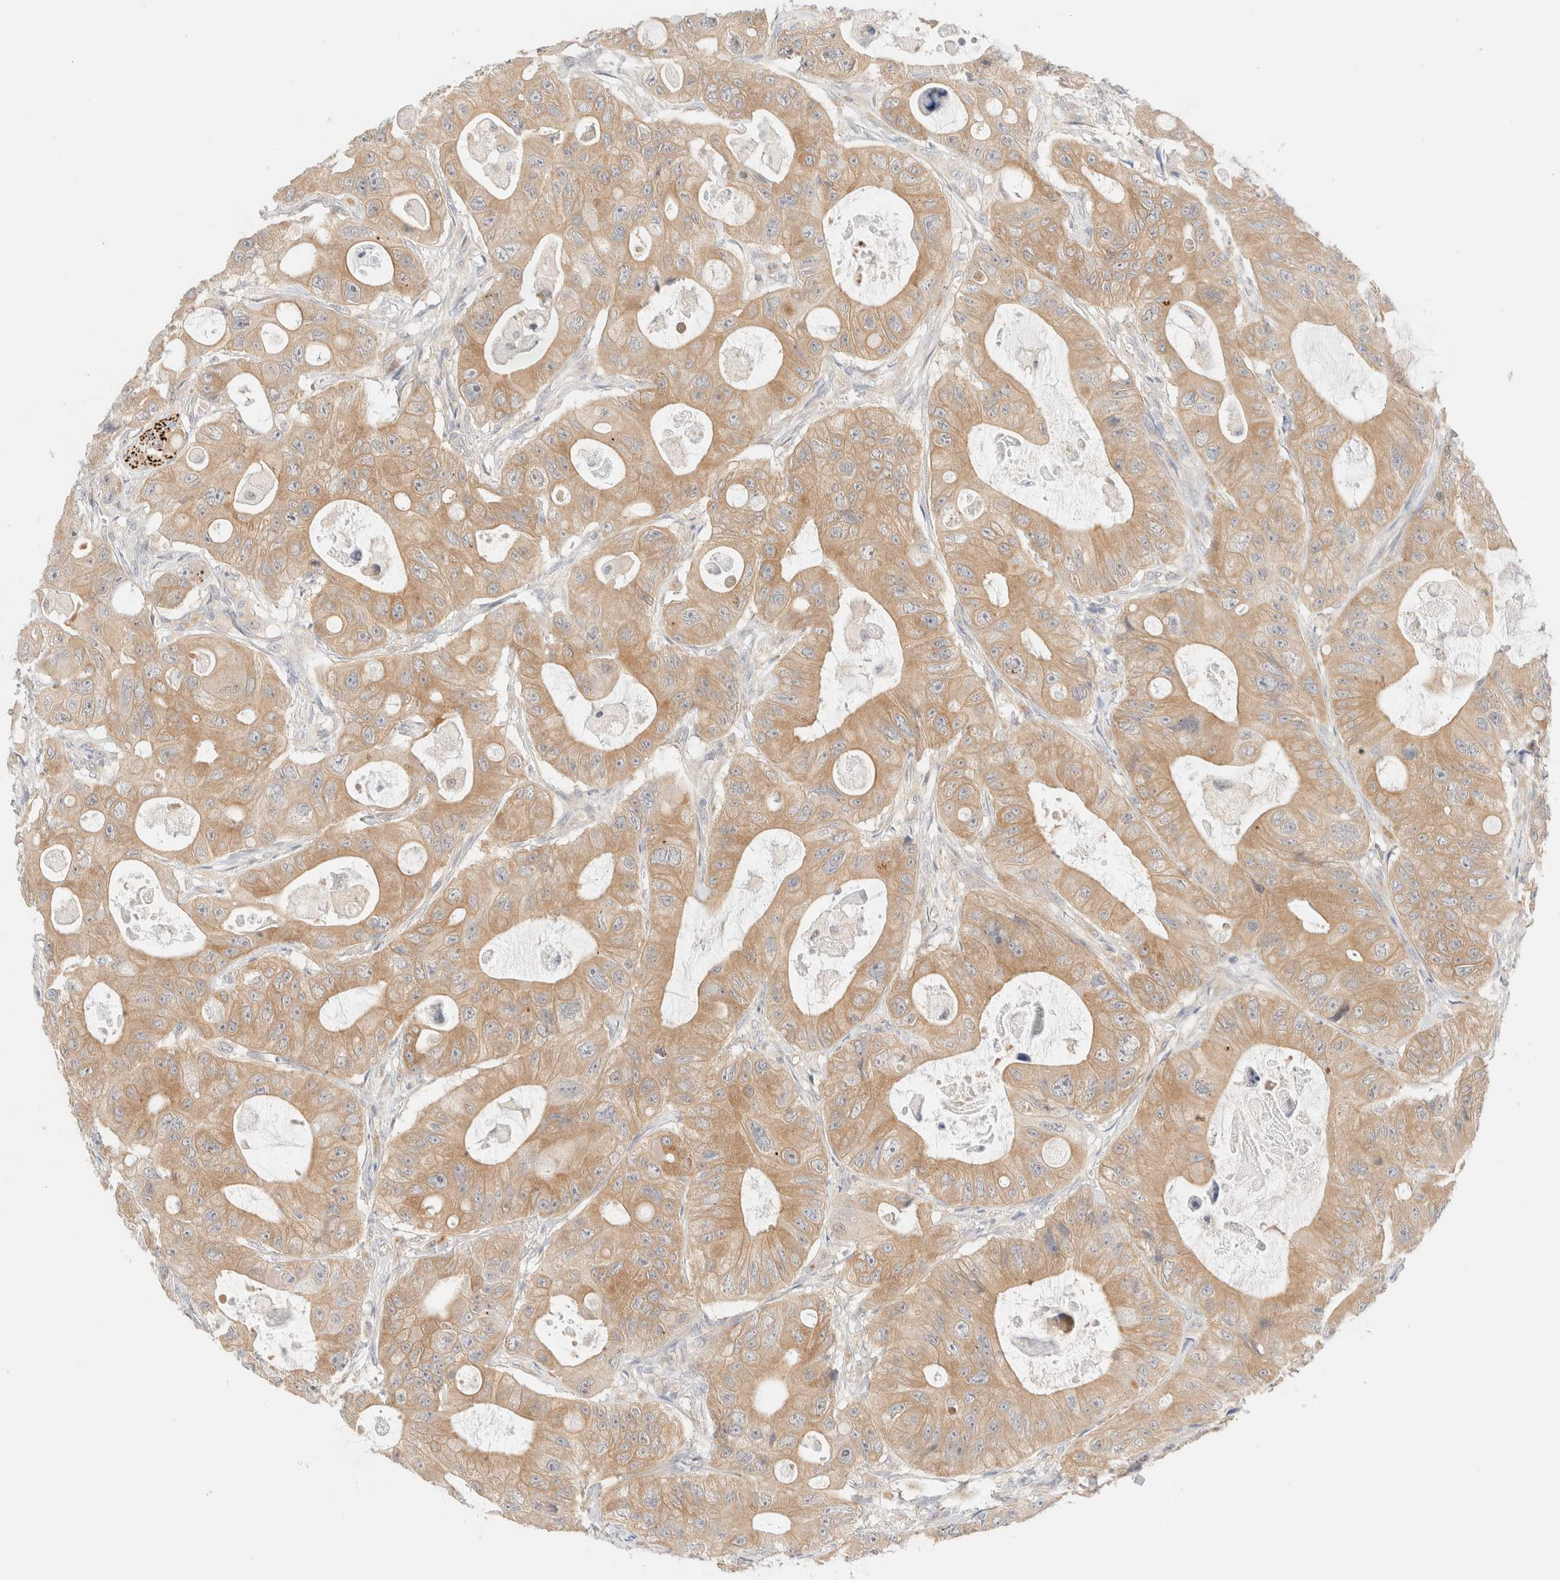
{"staining": {"intensity": "moderate", "quantity": ">75%", "location": "cytoplasmic/membranous"}, "tissue": "colorectal cancer", "cell_type": "Tumor cells", "image_type": "cancer", "snomed": [{"axis": "morphology", "description": "Adenocarcinoma, NOS"}, {"axis": "topography", "description": "Colon"}], "caption": "IHC of human colorectal cancer demonstrates medium levels of moderate cytoplasmic/membranous expression in approximately >75% of tumor cells.", "gene": "UNC13B", "patient": {"sex": "female", "age": 46}}